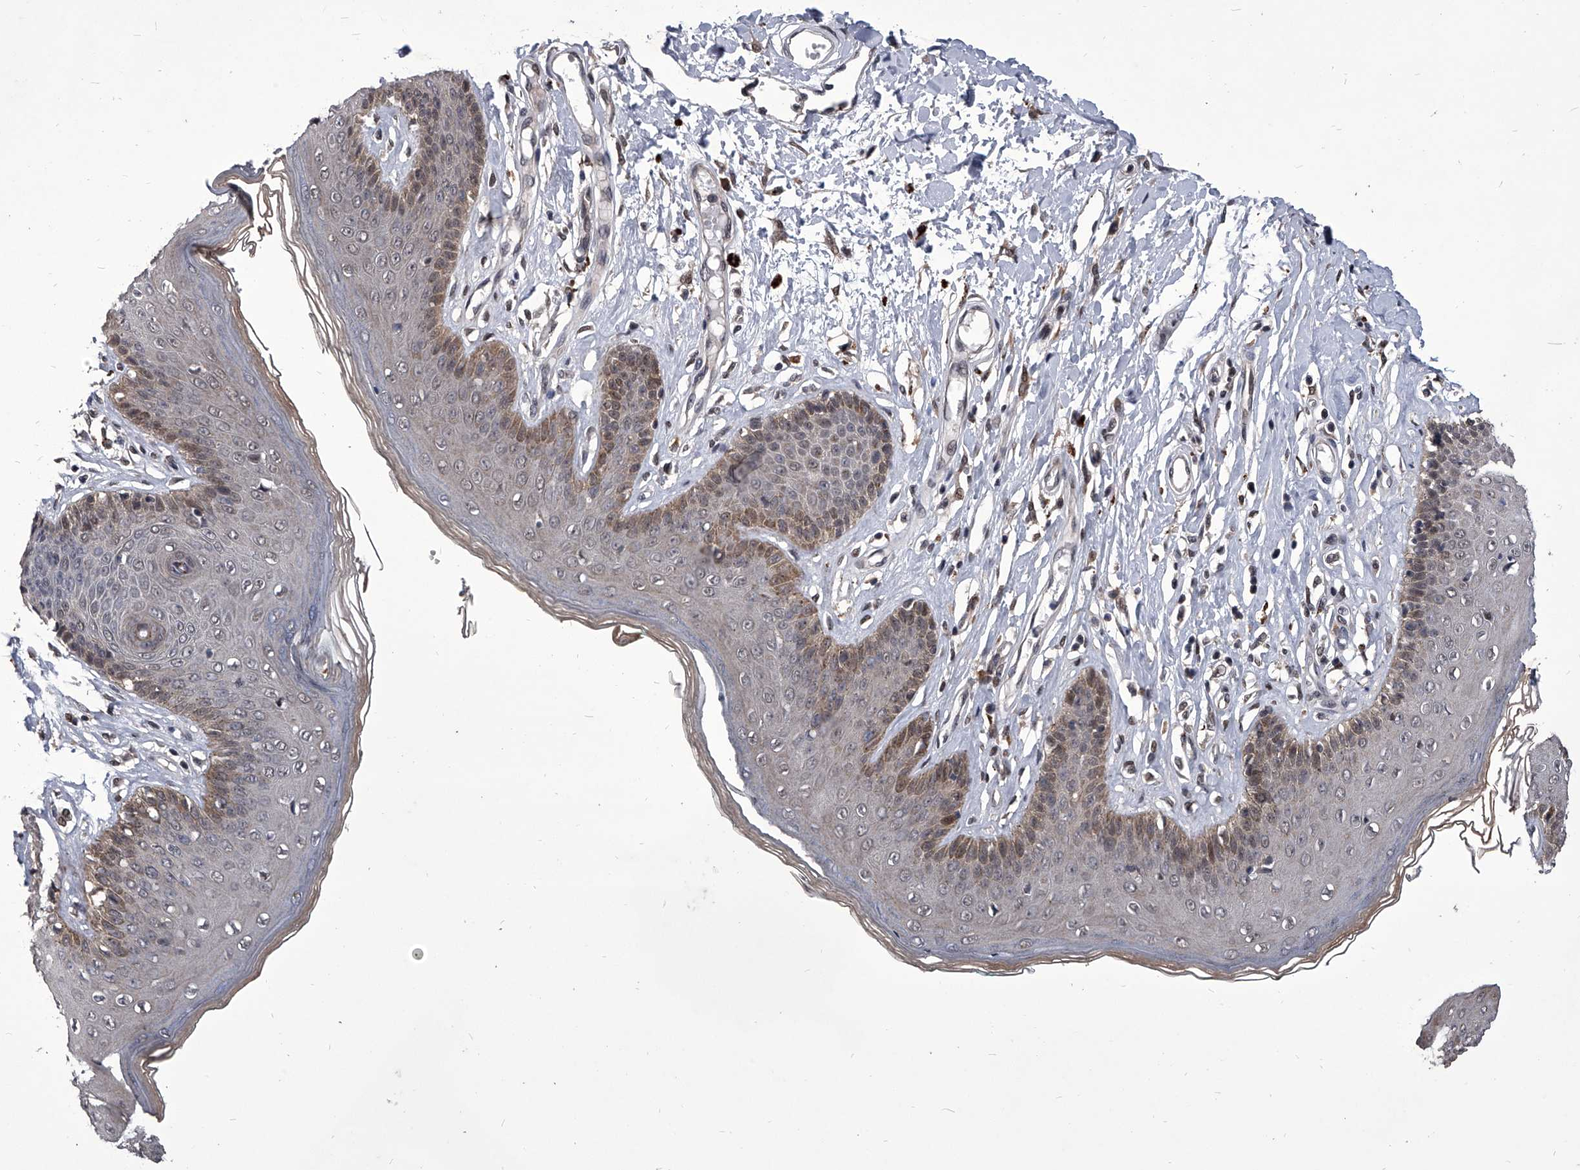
{"staining": {"intensity": "moderate", "quantity": "25%-75%", "location": "cytoplasmic/membranous,nuclear"}, "tissue": "skin", "cell_type": "Epidermal cells", "image_type": "normal", "snomed": [{"axis": "morphology", "description": "Normal tissue, NOS"}, {"axis": "morphology", "description": "Squamous cell carcinoma, NOS"}, {"axis": "topography", "description": "Vulva"}], "caption": "Brown immunohistochemical staining in unremarkable skin reveals moderate cytoplasmic/membranous,nuclear positivity in approximately 25%-75% of epidermal cells. (Stains: DAB (3,3'-diaminobenzidine) in brown, nuclei in blue, Microscopy: brightfield microscopy at high magnification).", "gene": "CMTR1", "patient": {"sex": "female", "age": 85}}